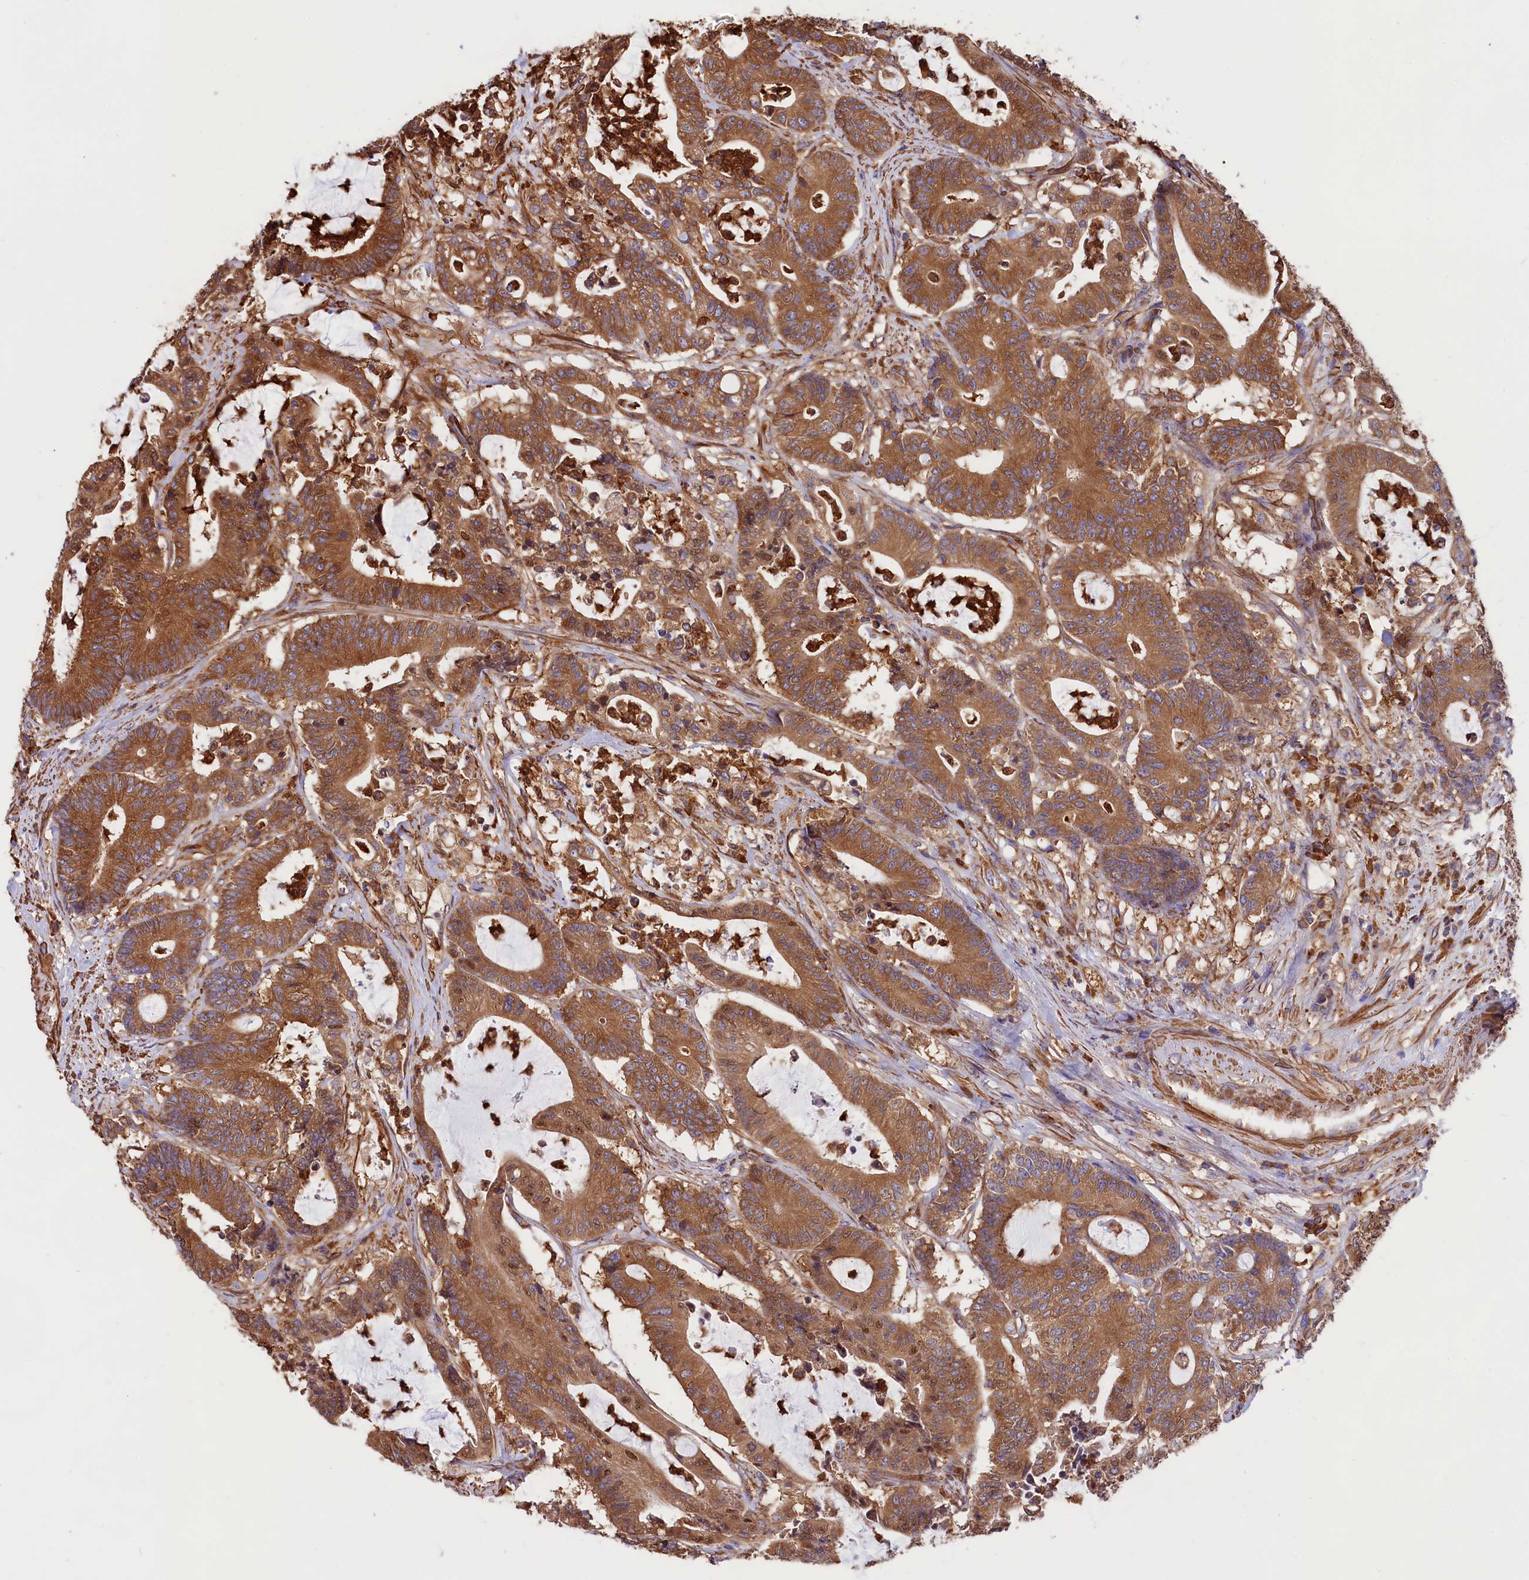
{"staining": {"intensity": "strong", "quantity": ">75%", "location": "cytoplasmic/membranous"}, "tissue": "colorectal cancer", "cell_type": "Tumor cells", "image_type": "cancer", "snomed": [{"axis": "morphology", "description": "Adenocarcinoma, NOS"}, {"axis": "topography", "description": "Colon"}], "caption": "About >75% of tumor cells in human colorectal adenocarcinoma demonstrate strong cytoplasmic/membranous protein staining as visualized by brown immunohistochemical staining.", "gene": "GYS1", "patient": {"sex": "female", "age": 84}}